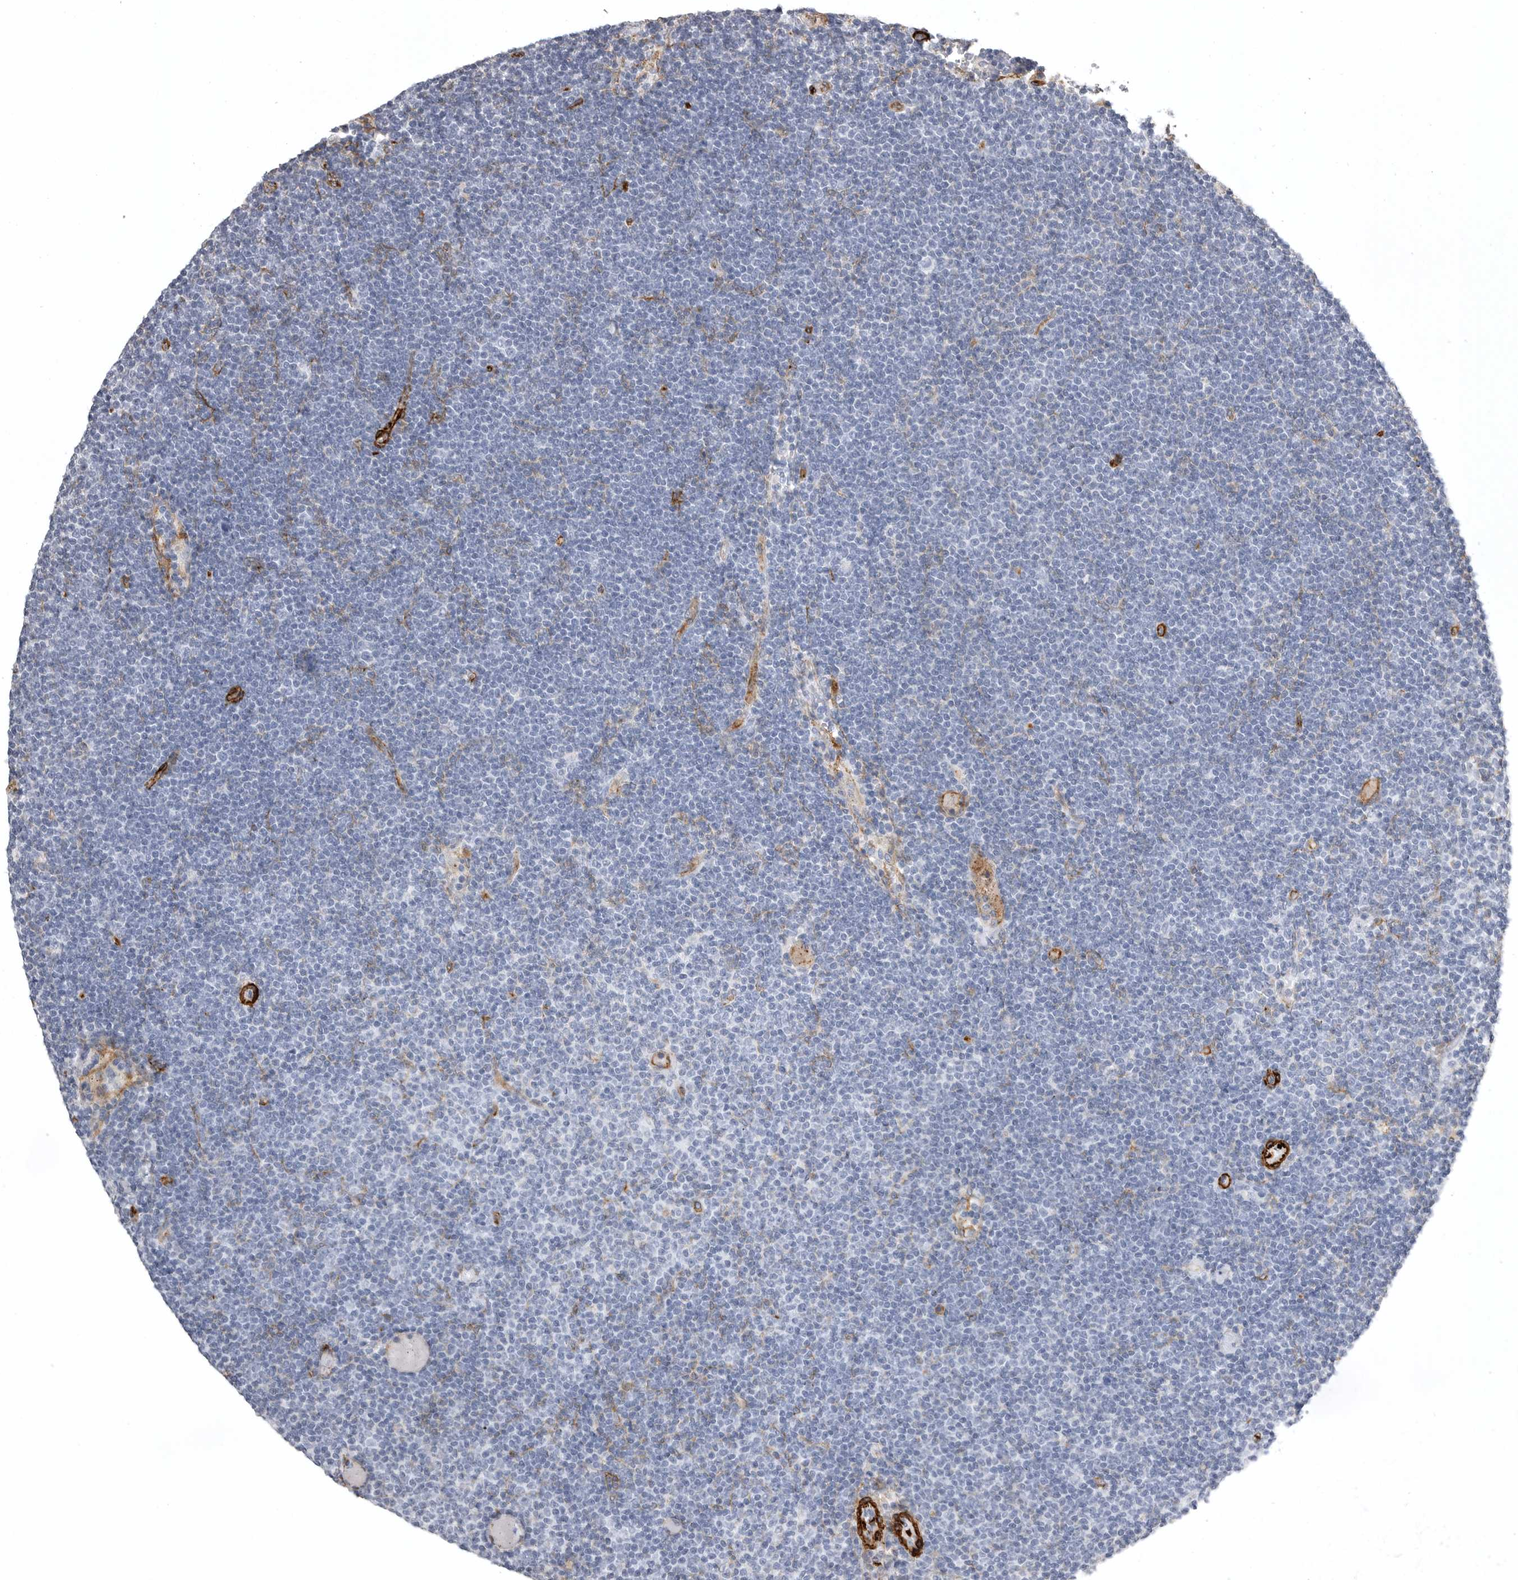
{"staining": {"intensity": "negative", "quantity": "none", "location": "none"}, "tissue": "lymphoma", "cell_type": "Tumor cells", "image_type": "cancer", "snomed": [{"axis": "morphology", "description": "Malignant lymphoma, non-Hodgkin's type, Low grade"}, {"axis": "topography", "description": "Lymph node"}], "caption": "This is a image of immunohistochemistry staining of malignant lymphoma, non-Hodgkin's type (low-grade), which shows no staining in tumor cells.", "gene": "AOC3", "patient": {"sex": "female", "age": 53}}